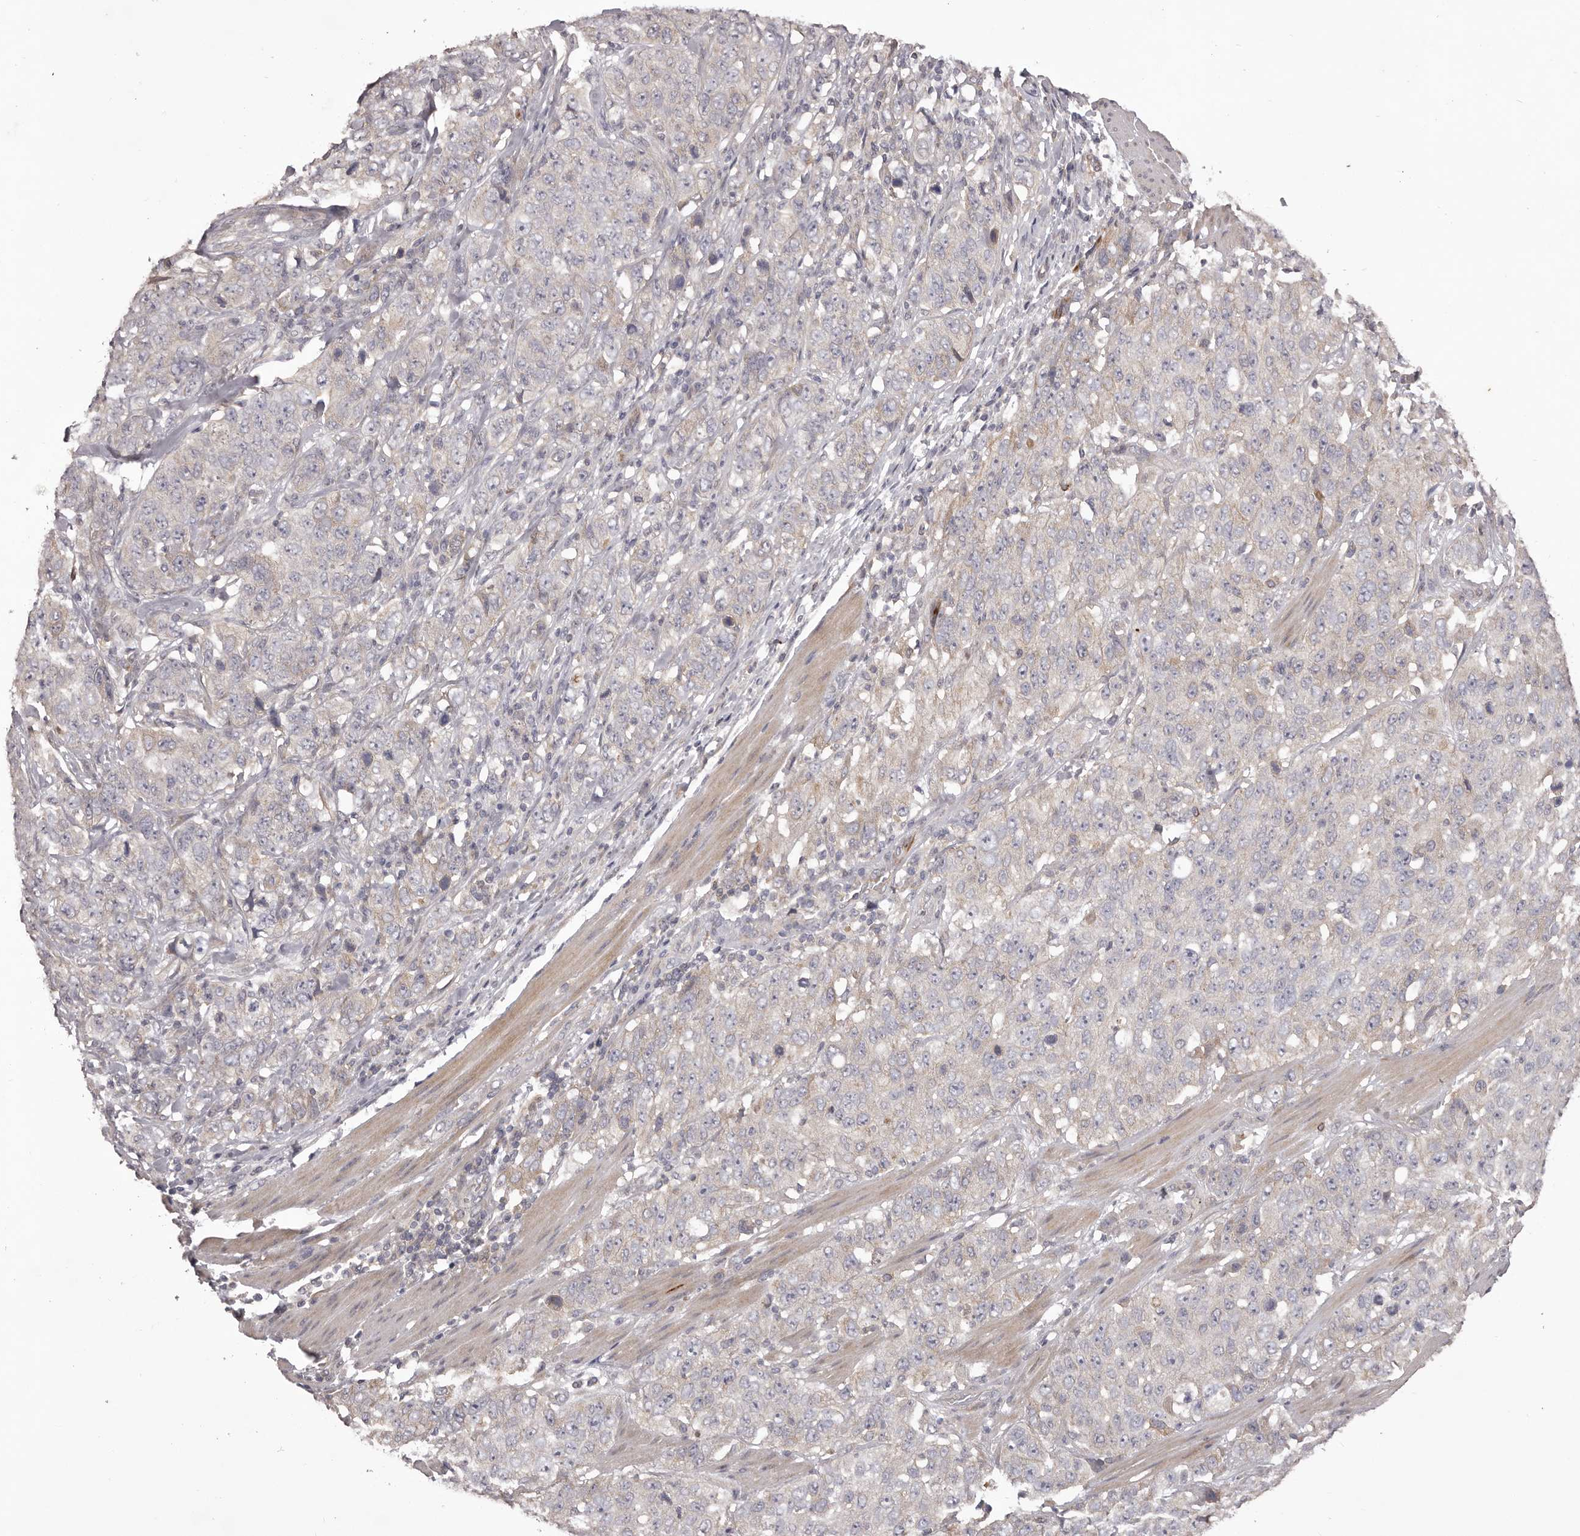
{"staining": {"intensity": "negative", "quantity": "none", "location": "none"}, "tissue": "stomach cancer", "cell_type": "Tumor cells", "image_type": "cancer", "snomed": [{"axis": "morphology", "description": "Adenocarcinoma, NOS"}, {"axis": "topography", "description": "Stomach"}], "caption": "Tumor cells are negative for brown protein staining in stomach cancer (adenocarcinoma).", "gene": "PNRC1", "patient": {"sex": "male", "age": 48}}